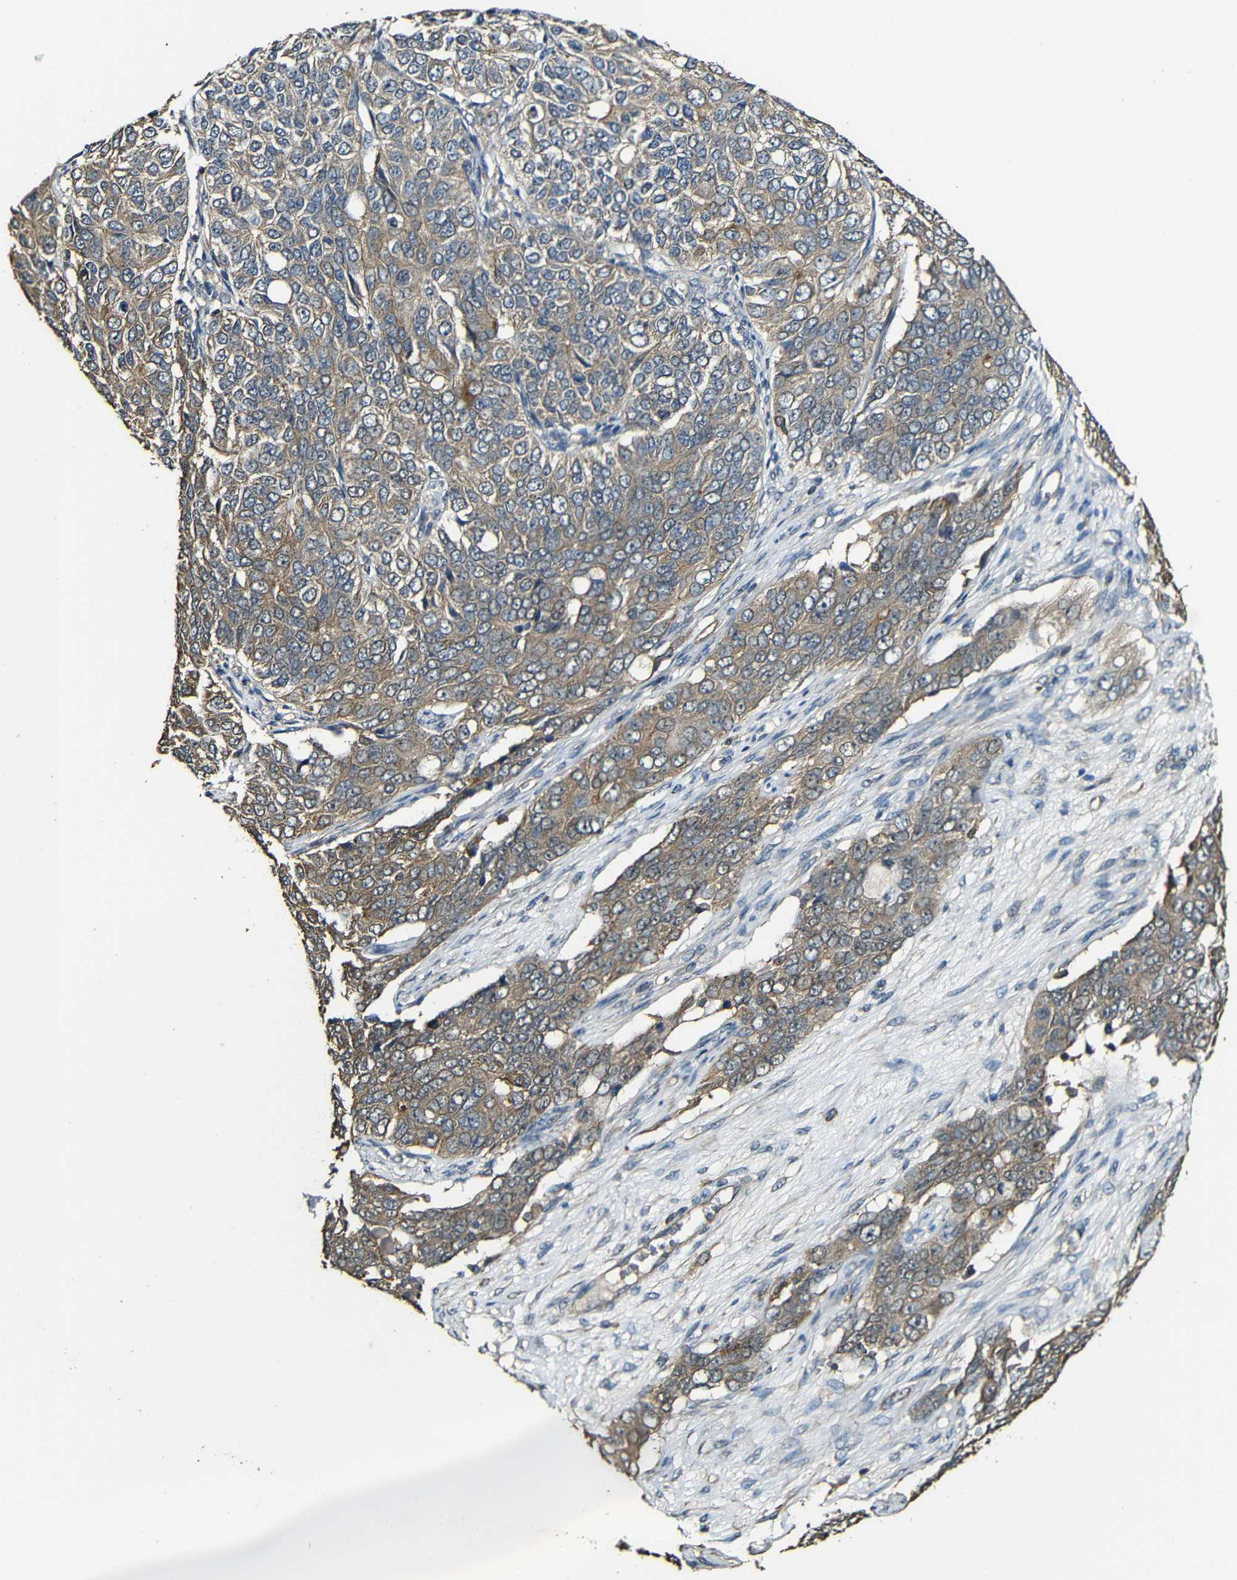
{"staining": {"intensity": "weak", "quantity": ">75%", "location": "cytoplasmic/membranous"}, "tissue": "ovarian cancer", "cell_type": "Tumor cells", "image_type": "cancer", "snomed": [{"axis": "morphology", "description": "Carcinoma, endometroid"}, {"axis": "topography", "description": "Ovary"}], "caption": "Endometroid carcinoma (ovarian) tissue shows weak cytoplasmic/membranous expression in about >75% of tumor cells, visualized by immunohistochemistry.", "gene": "CASP8", "patient": {"sex": "female", "age": 51}}